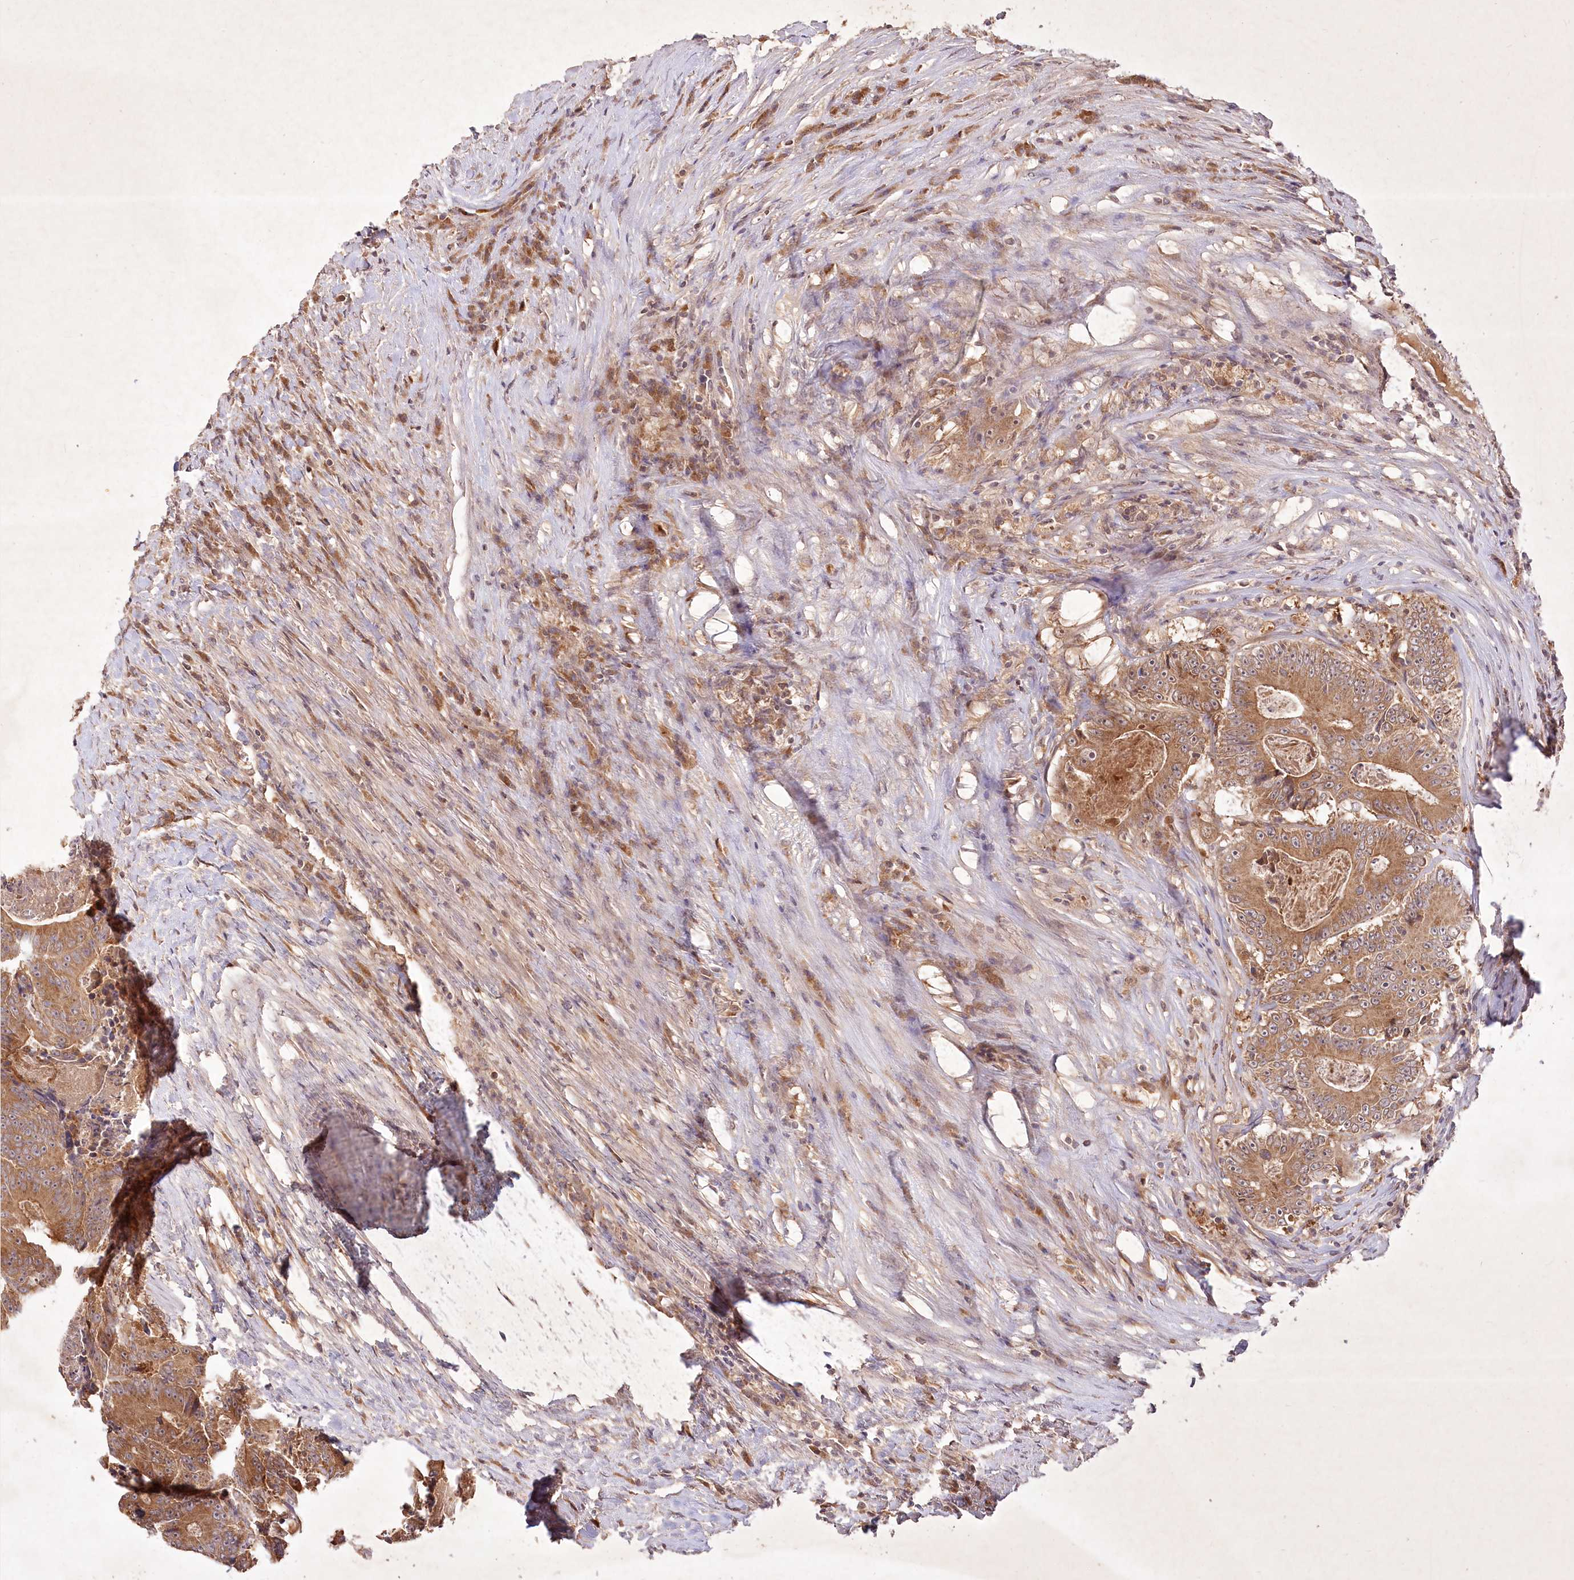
{"staining": {"intensity": "moderate", "quantity": ">75%", "location": "cytoplasmic/membranous"}, "tissue": "colorectal cancer", "cell_type": "Tumor cells", "image_type": "cancer", "snomed": [{"axis": "morphology", "description": "Adenocarcinoma, NOS"}, {"axis": "topography", "description": "Colon"}], "caption": "This is an image of immunohistochemistry (IHC) staining of colorectal cancer (adenocarcinoma), which shows moderate staining in the cytoplasmic/membranous of tumor cells.", "gene": "IRAK1BP1", "patient": {"sex": "male", "age": 83}}